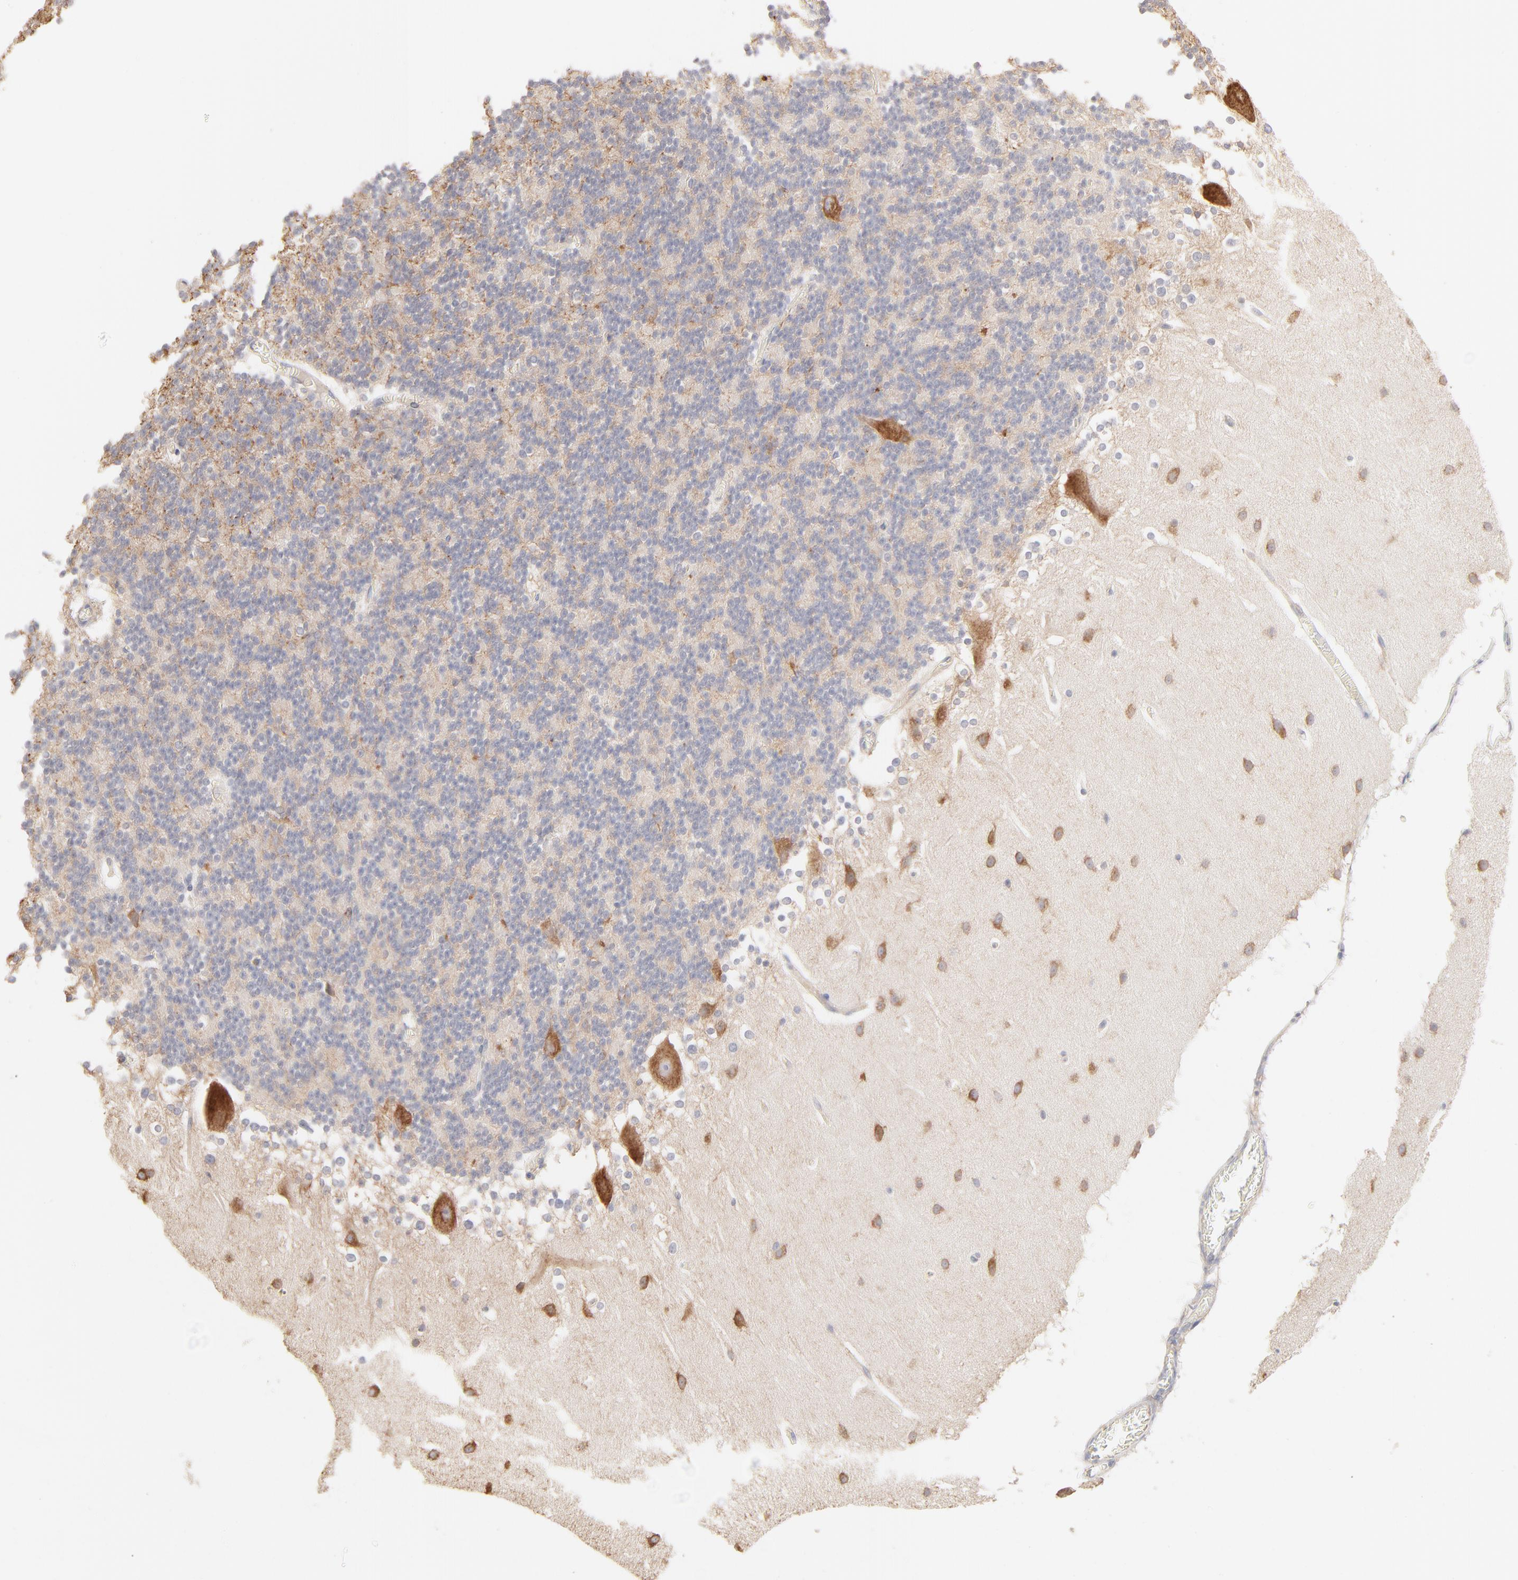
{"staining": {"intensity": "weak", "quantity": ">75%", "location": "cytoplasmic/membranous"}, "tissue": "cerebellum", "cell_type": "Cells in granular layer", "image_type": "normal", "snomed": [{"axis": "morphology", "description": "Normal tissue, NOS"}, {"axis": "topography", "description": "Cerebellum"}], "caption": "The micrograph reveals immunohistochemical staining of benign cerebellum. There is weak cytoplasmic/membranous staining is seen in approximately >75% of cells in granular layer.", "gene": "RPS21", "patient": {"sex": "female", "age": 19}}